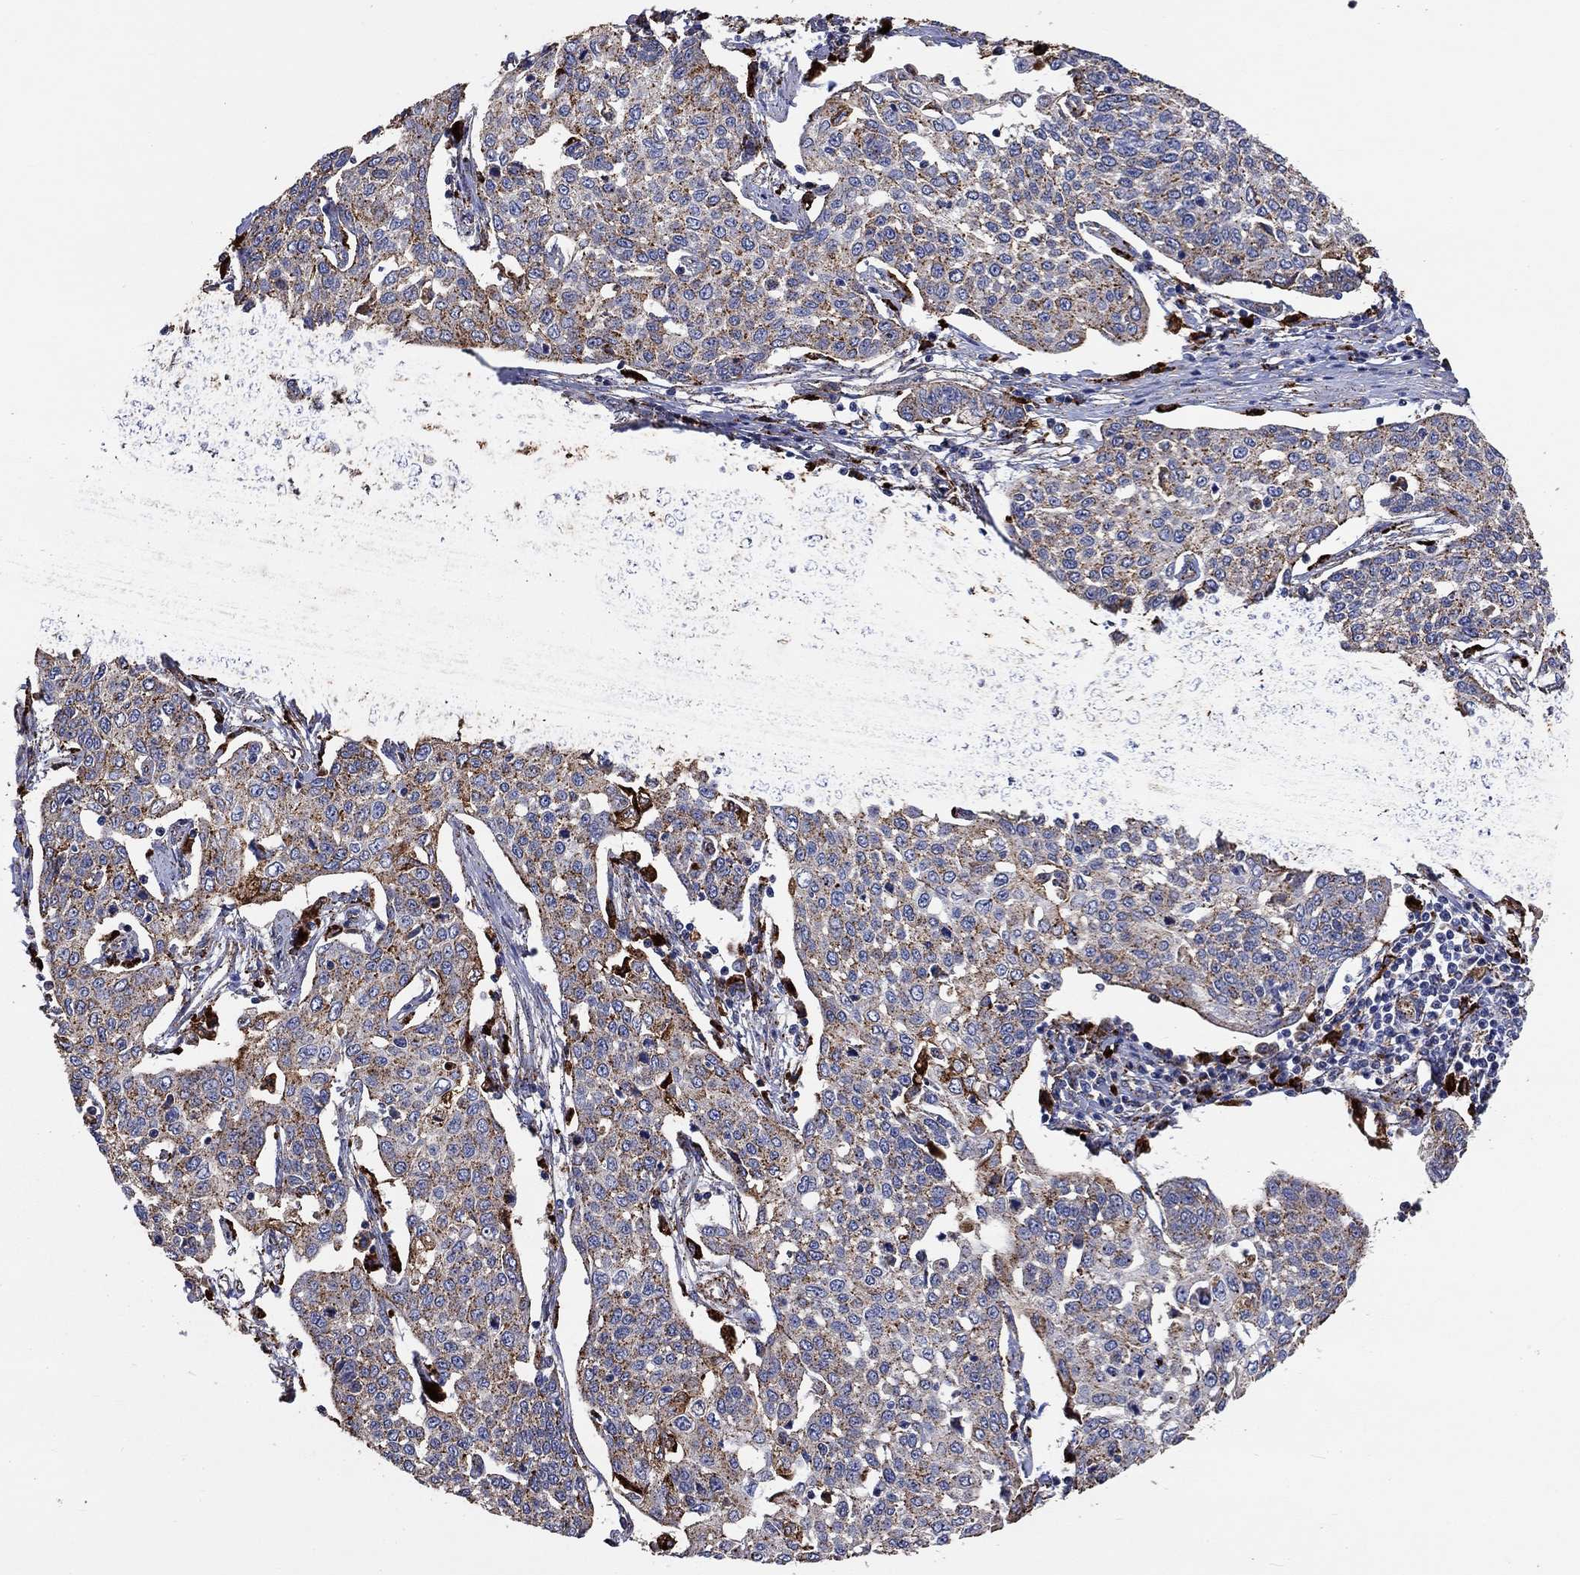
{"staining": {"intensity": "moderate", "quantity": ">75%", "location": "cytoplasmic/membranous"}, "tissue": "cervical cancer", "cell_type": "Tumor cells", "image_type": "cancer", "snomed": [{"axis": "morphology", "description": "Squamous cell carcinoma, NOS"}, {"axis": "topography", "description": "Cervix"}], "caption": "Tumor cells show medium levels of moderate cytoplasmic/membranous expression in about >75% of cells in cervical cancer (squamous cell carcinoma).", "gene": "CTSB", "patient": {"sex": "female", "age": 34}}